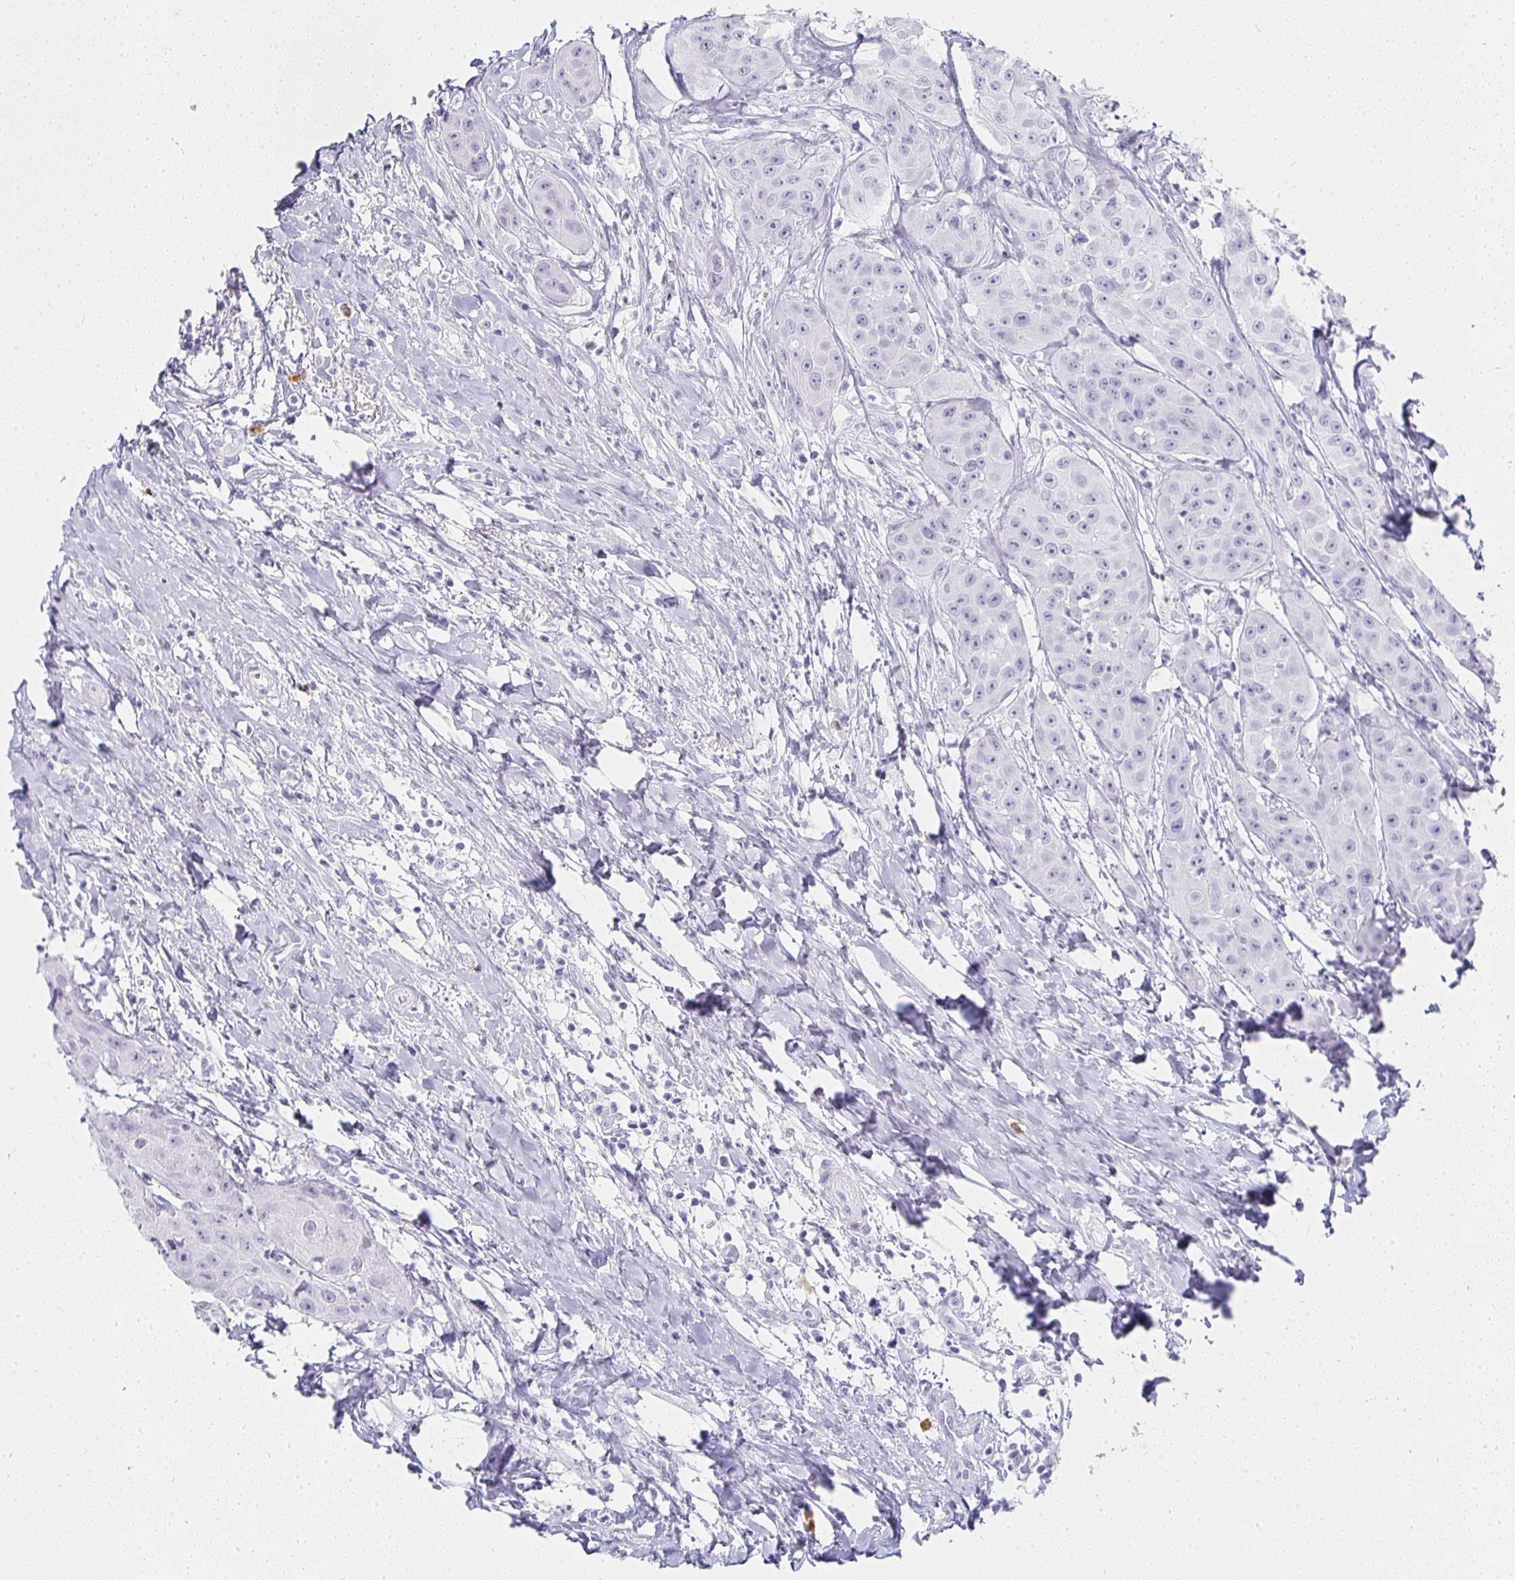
{"staining": {"intensity": "negative", "quantity": "none", "location": "none"}, "tissue": "head and neck cancer", "cell_type": "Tumor cells", "image_type": "cancer", "snomed": [{"axis": "morphology", "description": "Squamous cell carcinoma, NOS"}, {"axis": "topography", "description": "Head-Neck"}], "caption": "High magnification brightfield microscopy of head and neck cancer stained with DAB (brown) and counterstained with hematoxylin (blue): tumor cells show no significant expression. (DAB IHC visualized using brightfield microscopy, high magnification).", "gene": "TPSD1", "patient": {"sex": "male", "age": 83}}